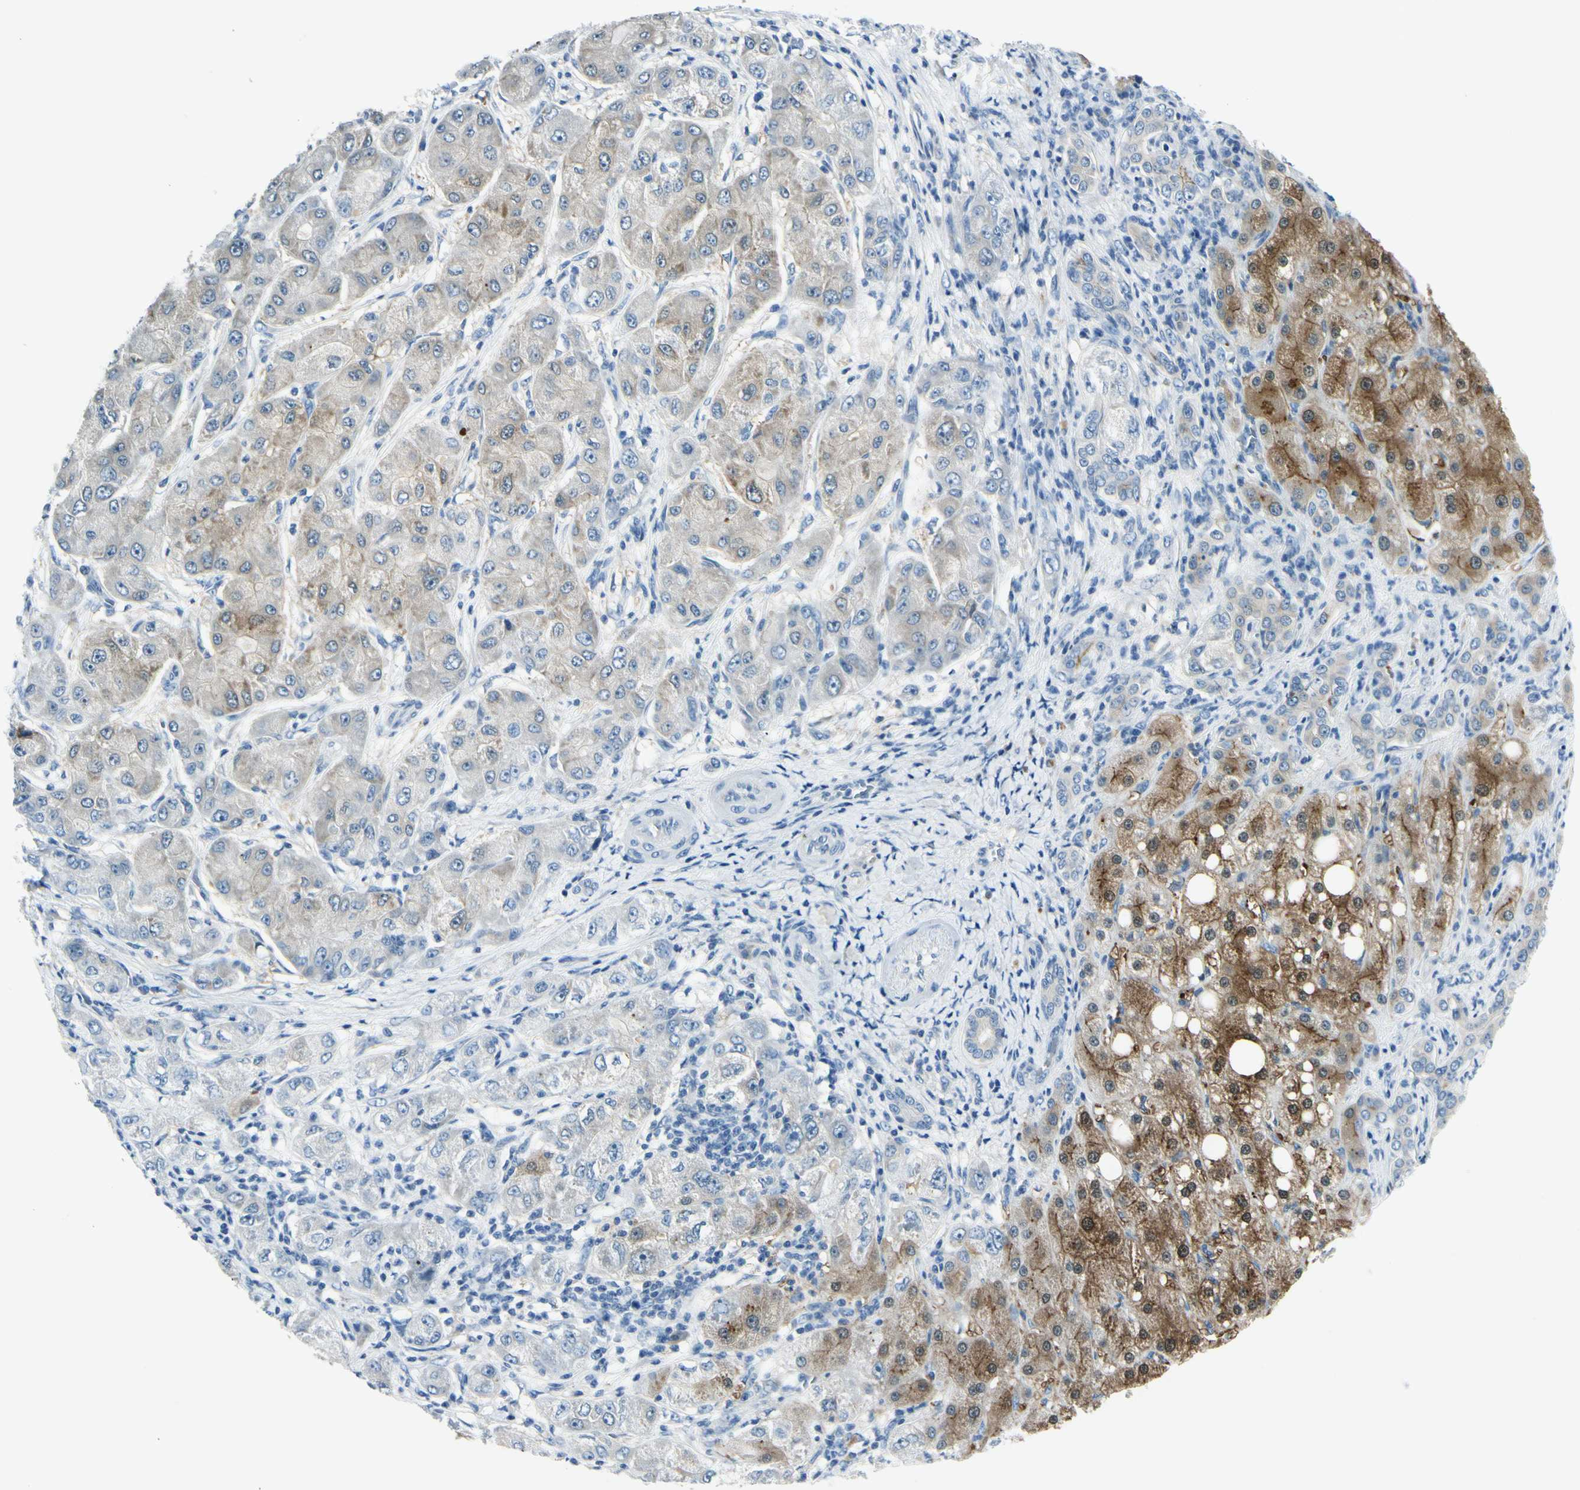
{"staining": {"intensity": "moderate", "quantity": "<25%", "location": "cytoplasmic/membranous"}, "tissue": "liver cancer", "cell_type": "Tumor cells", "image_type": "cancer", "snomed": [{"axis": "morphology", "description": "Carcinoma, Hepatocellular, NOS"}, {"axis": "topography", "description": "Liver"}], "caption": "This micrograph exhibits IHC staining of liver hepatocellular carcinoma, with low moderate cytoplasmic/membranous positivity in about <25% of tumor cells.", "gene": "PEBP1", "patient": {"sex": "male", "age": 80}}